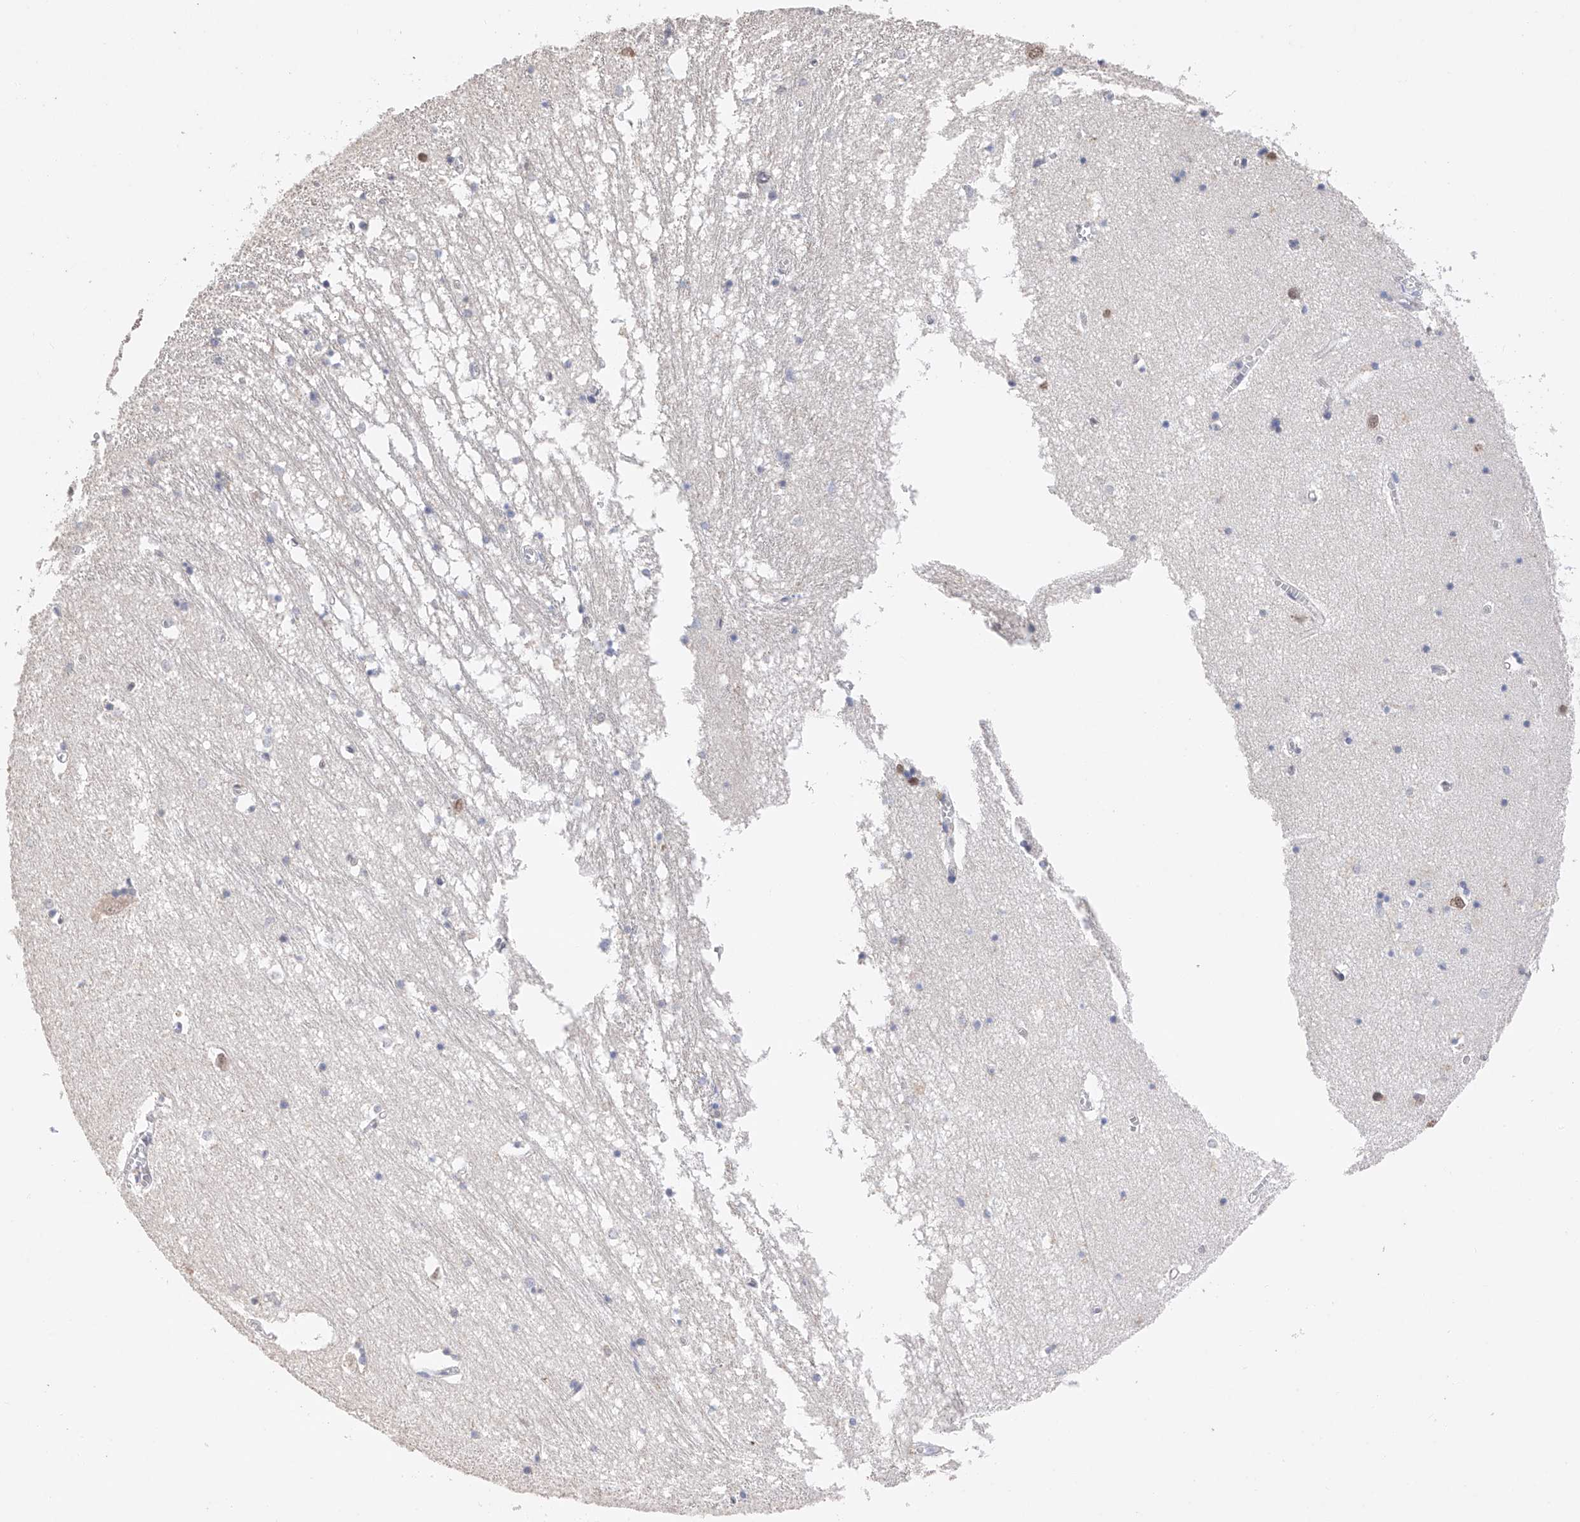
{"staining": {"intensity": "negative", "quantity": "none", "location": "none"}, "tissue": "hippocampus", "cell_type": "Glial cells", "image_type": "normal", "snomed": [{"axis": "morphology", "description": "Normal tissue, NOS"}, {"axis": "topography", "description": "Hippocampus"}], "caption": "IHC photomicrograph of benign hippocampus: hippocampus stained with DAB shows no significant protein staining in glial cells. (Brightfield microscopy of DAB immunohistochemistry at high magnification).", "gene": "DMAP1", "patient": {"sex": "male", "age": 70}}